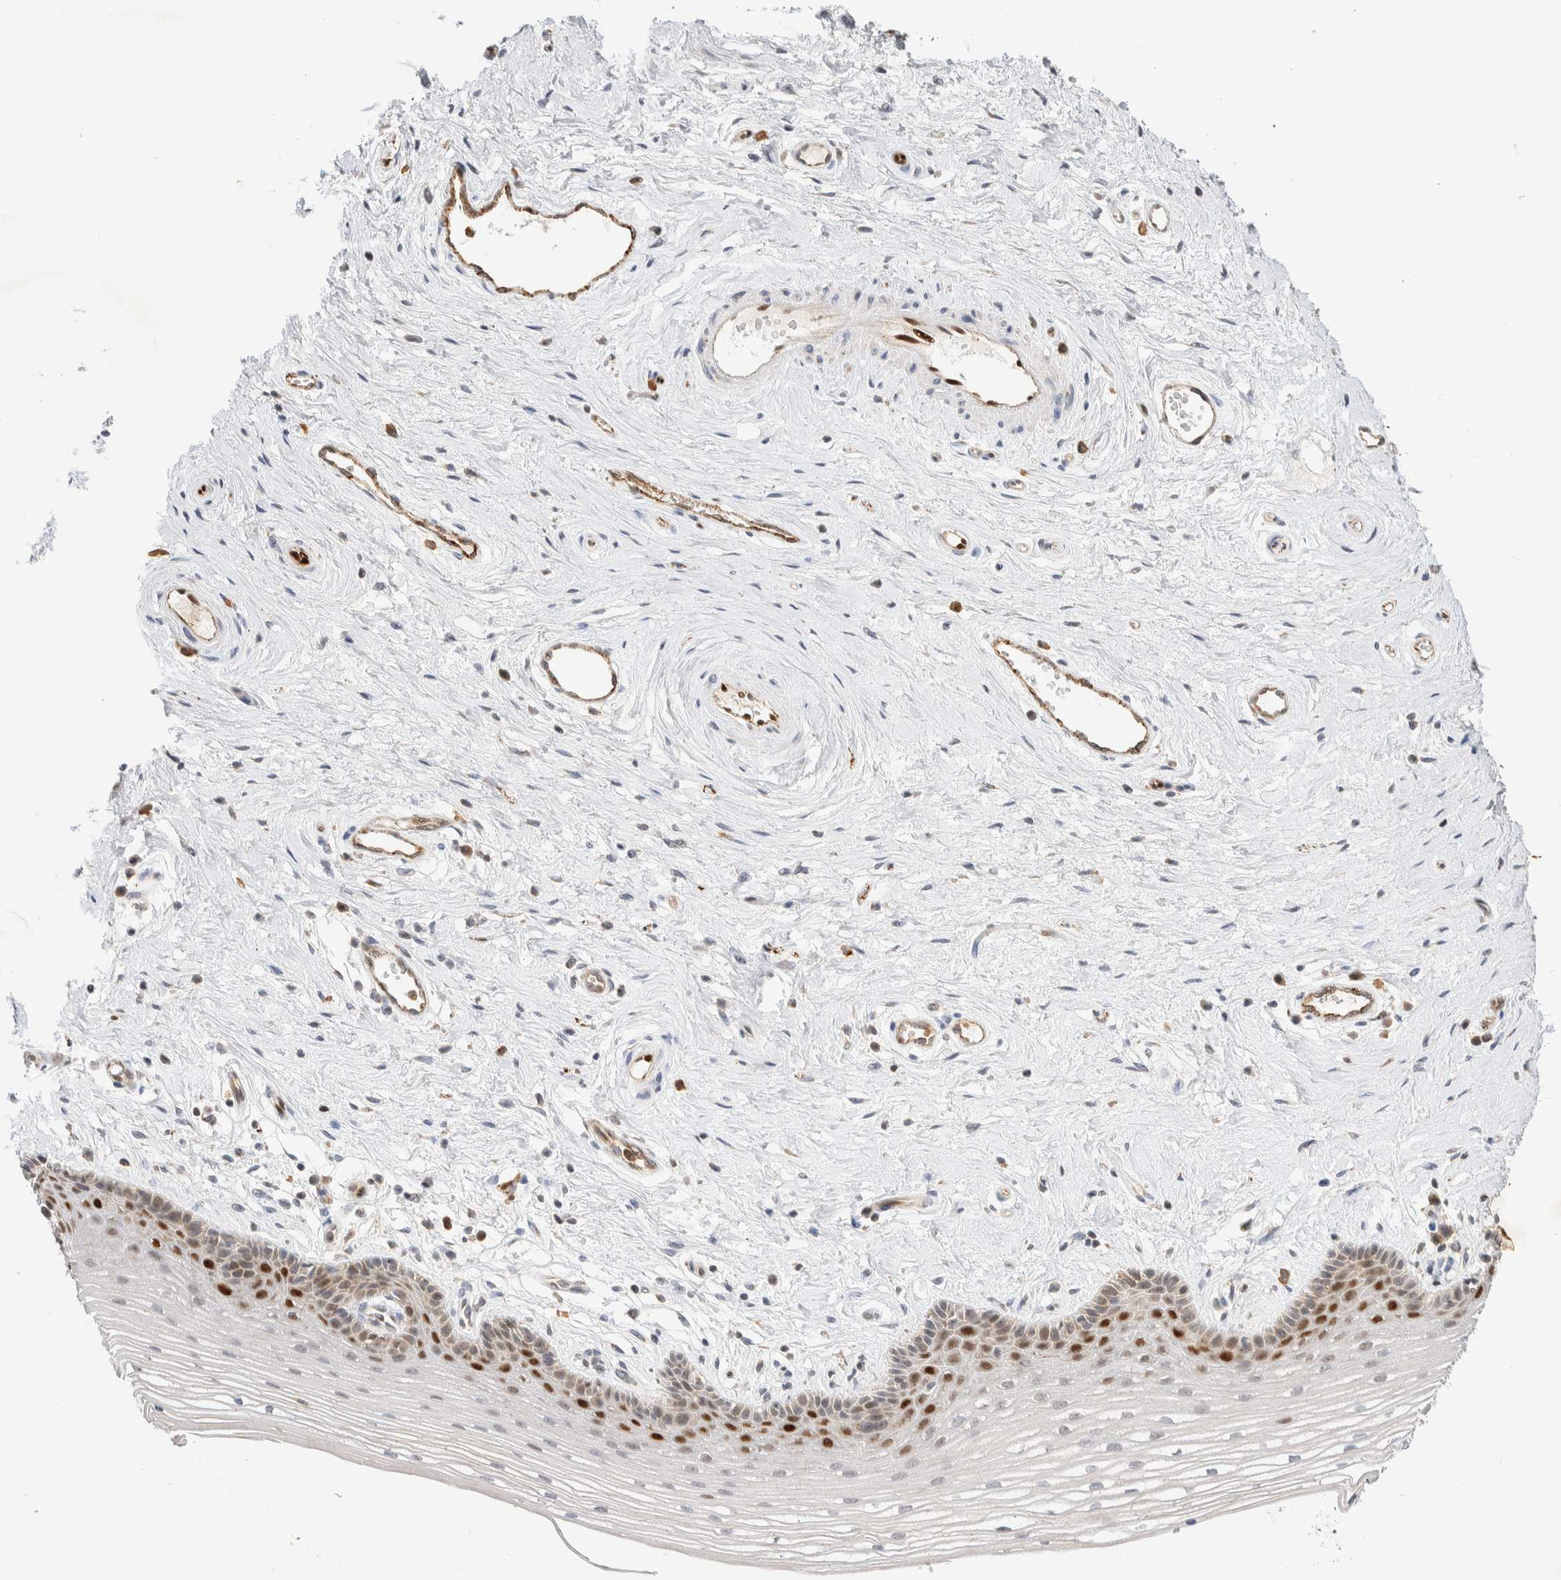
{"staining": {"intensity": "strong", "quantity": "25%-75%", "location": "nuclear"}, "tissue": "vagina", "cell_type": "Squamous epithelial cells", "image_type": "normal", "snomed": [{"axis": "morphology", "description": "Normal tissue, NOS"}, {"axis": "topography", "description": "Vagina"}], "caption": "Immunohistochemical staining of unremarkable human vagina shows high levels of strong nuclear positivity in about 25%-75% of squamous epithelial cells. Using DAB (3,3'-diaminobenzidine) (brown) and hematoxylin (blue) stains, captured at high magnification using brightfield microscopy.", "gene": "NSMAF", "patient": {"sex": "female", "age": 46}}